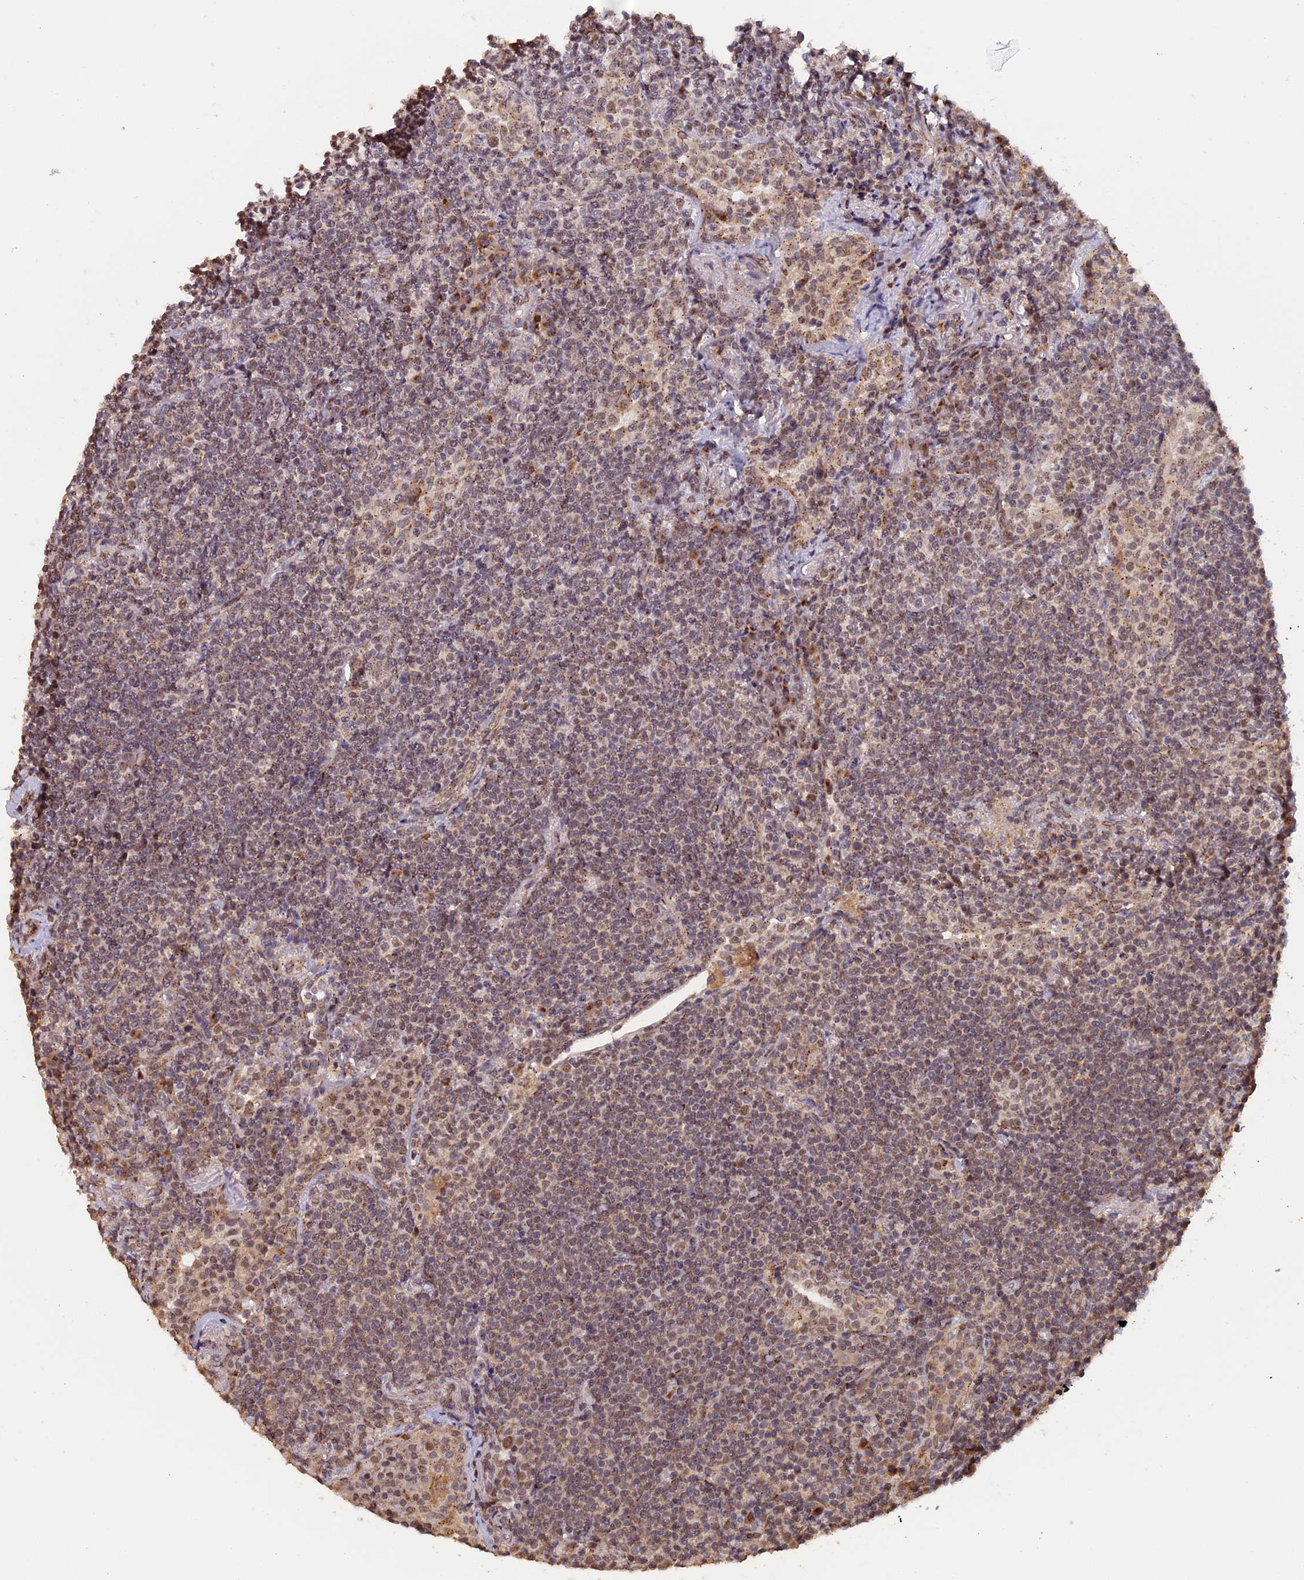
{"staining": {"intensity": "weak", "quantity": ">75%", "location": "cytoplasmic/membranous,nuclear"}, "tissue": "lymphoma", "cell_type": "Tumor cells", "image_type": "cancer", "snomed": [{"axis": "morphology", "description": "Malignant lymphoma, non-Hodgkin's type, Low grade"}, {"axis": "topography", "description": "Lung"}], "caption": "IHC (DAB (3,3'-diaminobenzidine)) staining of lymphoma displays weak cytoplasmic/membranous and nuclear protein positivity in about >75% of tumor cells.", "gene": "PIGQ", "patient": {"sex": "female", "age": 71}}